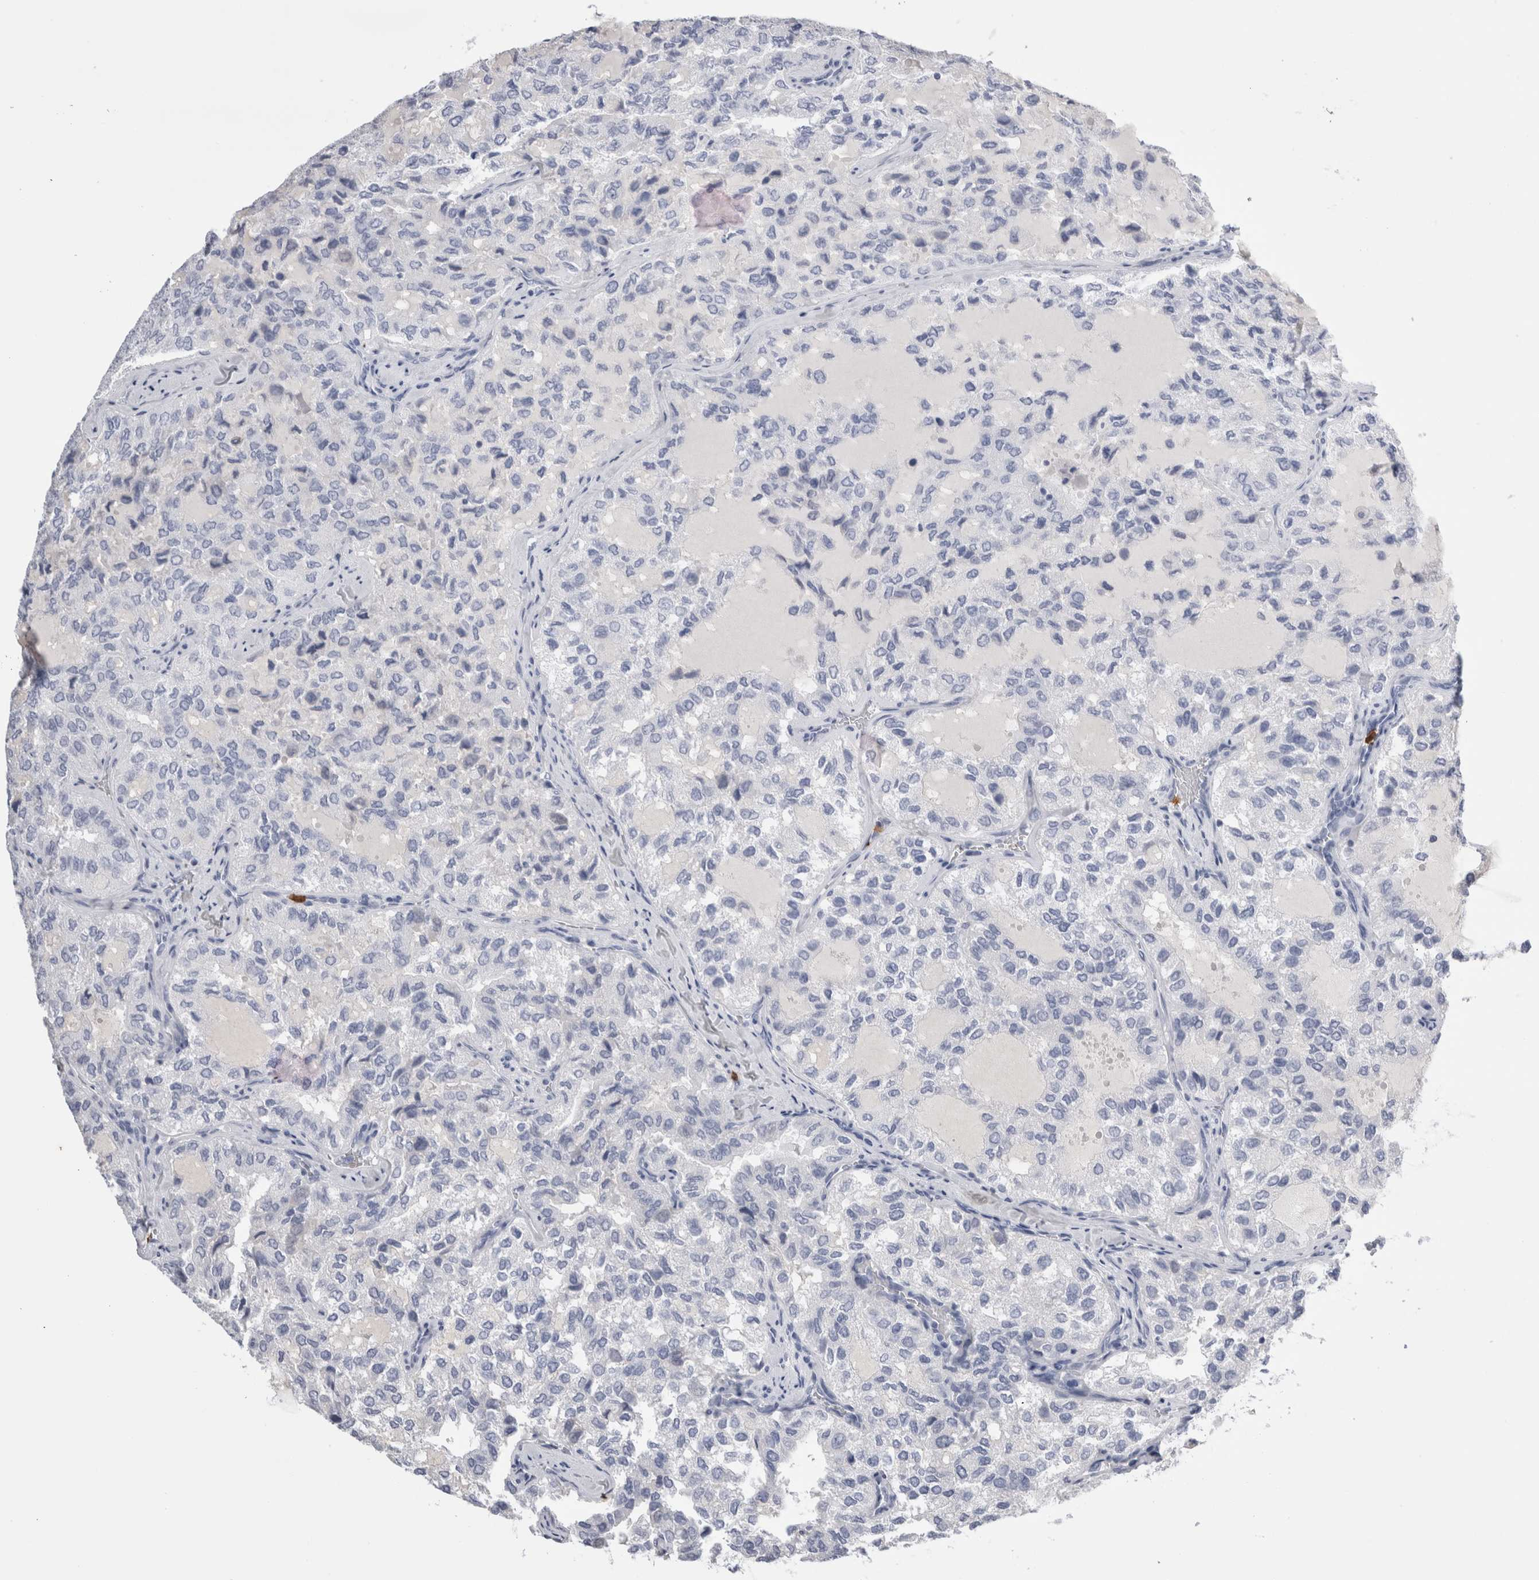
{"staining": {"intensity": "negative", "quantity": "none", "location": "none"}, "tissue": "thyroid cancer", "cell_type": "Tumor cells", "image_type": "cancer", "snomed": [{"axis": "morphology", "description": "Follicular adenoma carcinoma, NOS"}, {"axis": "topography", "description": "Thyroid gland"}], "caption": "A photomicrograph of human thyroid follicular adenoma carcinoma is negative for staining in tumor cells.", "gene": "S100A12", "patient": {"sex": "male", "age": 75}}